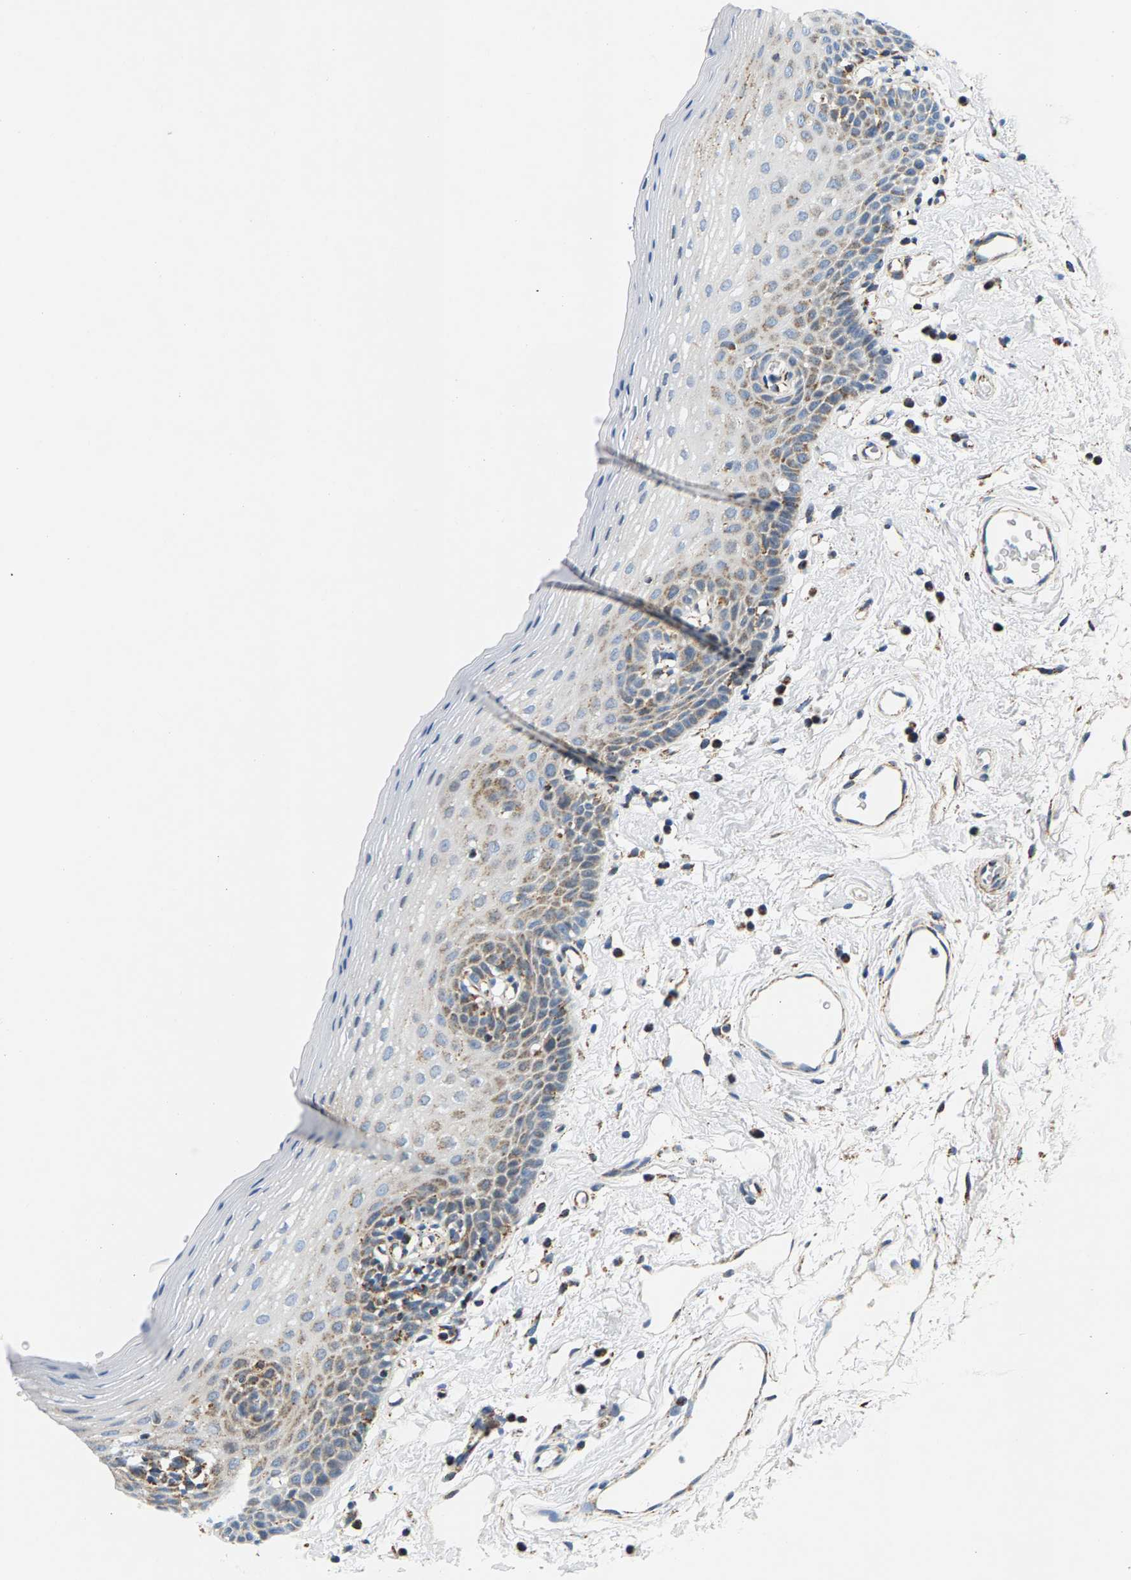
{"staining": {"intensity": "moderate", "quantity": "<25%", "location": "cytoplasmic/membranous"}, "tissue": "oral mucosa", "cell_type": "Squamous epithelial cells", "image_type": "normal", "snomed": [{"axis": "morphology", "description": "Normal tissue, NOS"}, {"axis": "topography", "description": "Oral tissue"}], "caption": "The image exhibits immunohistochemical staining of unremarkable oral mucosa. There is moderate cytoplasmic/membranous positivity is identified in about <25% of squamous epithelial cells.", "gene": "PDE1A", "patient": {"sex": "male", "age": 66}}